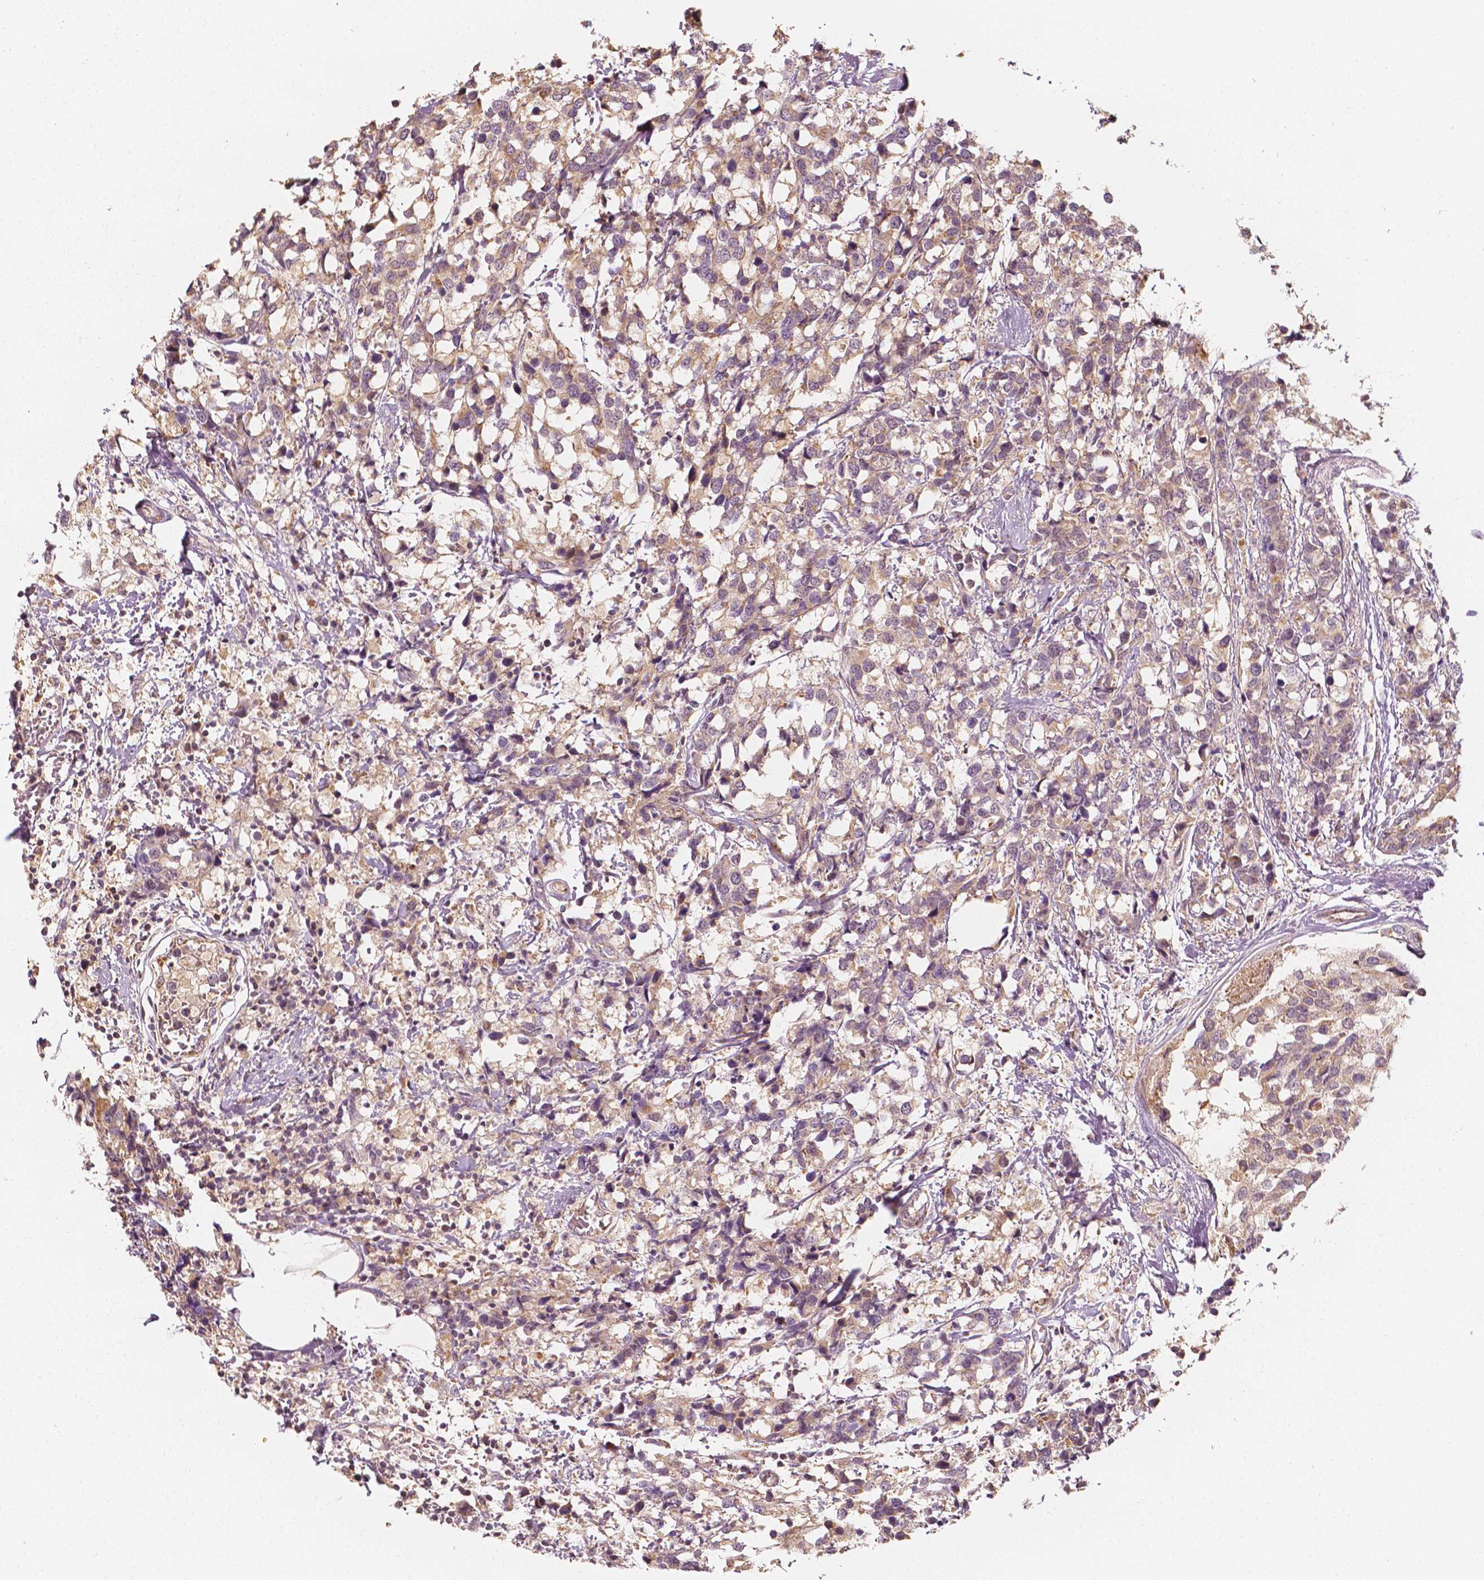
{"staining": {"intensity": "weak", "quantity": ">75%", "location": "cytoplasmic/membranous"}, "tissue": "breast cancer", "cell_type": "Tumor cells", "image_type": "cancer", "snomed": [{"axis": "morphology", "description": "Lobular carcinoma"}, {"axis": "topography", "description": "Breast"}], "caption": "A photomicrograph of human breast cancer stained for a protein displays weak cytoplasmic/membranous brown staining in tumor cells. (DAB (3,3'-diaminobenzidine) = brown stain, brightfield microscopy at high magnification).", "gene": "SHPK", "patient": {"sex": "female", "age": 59}}